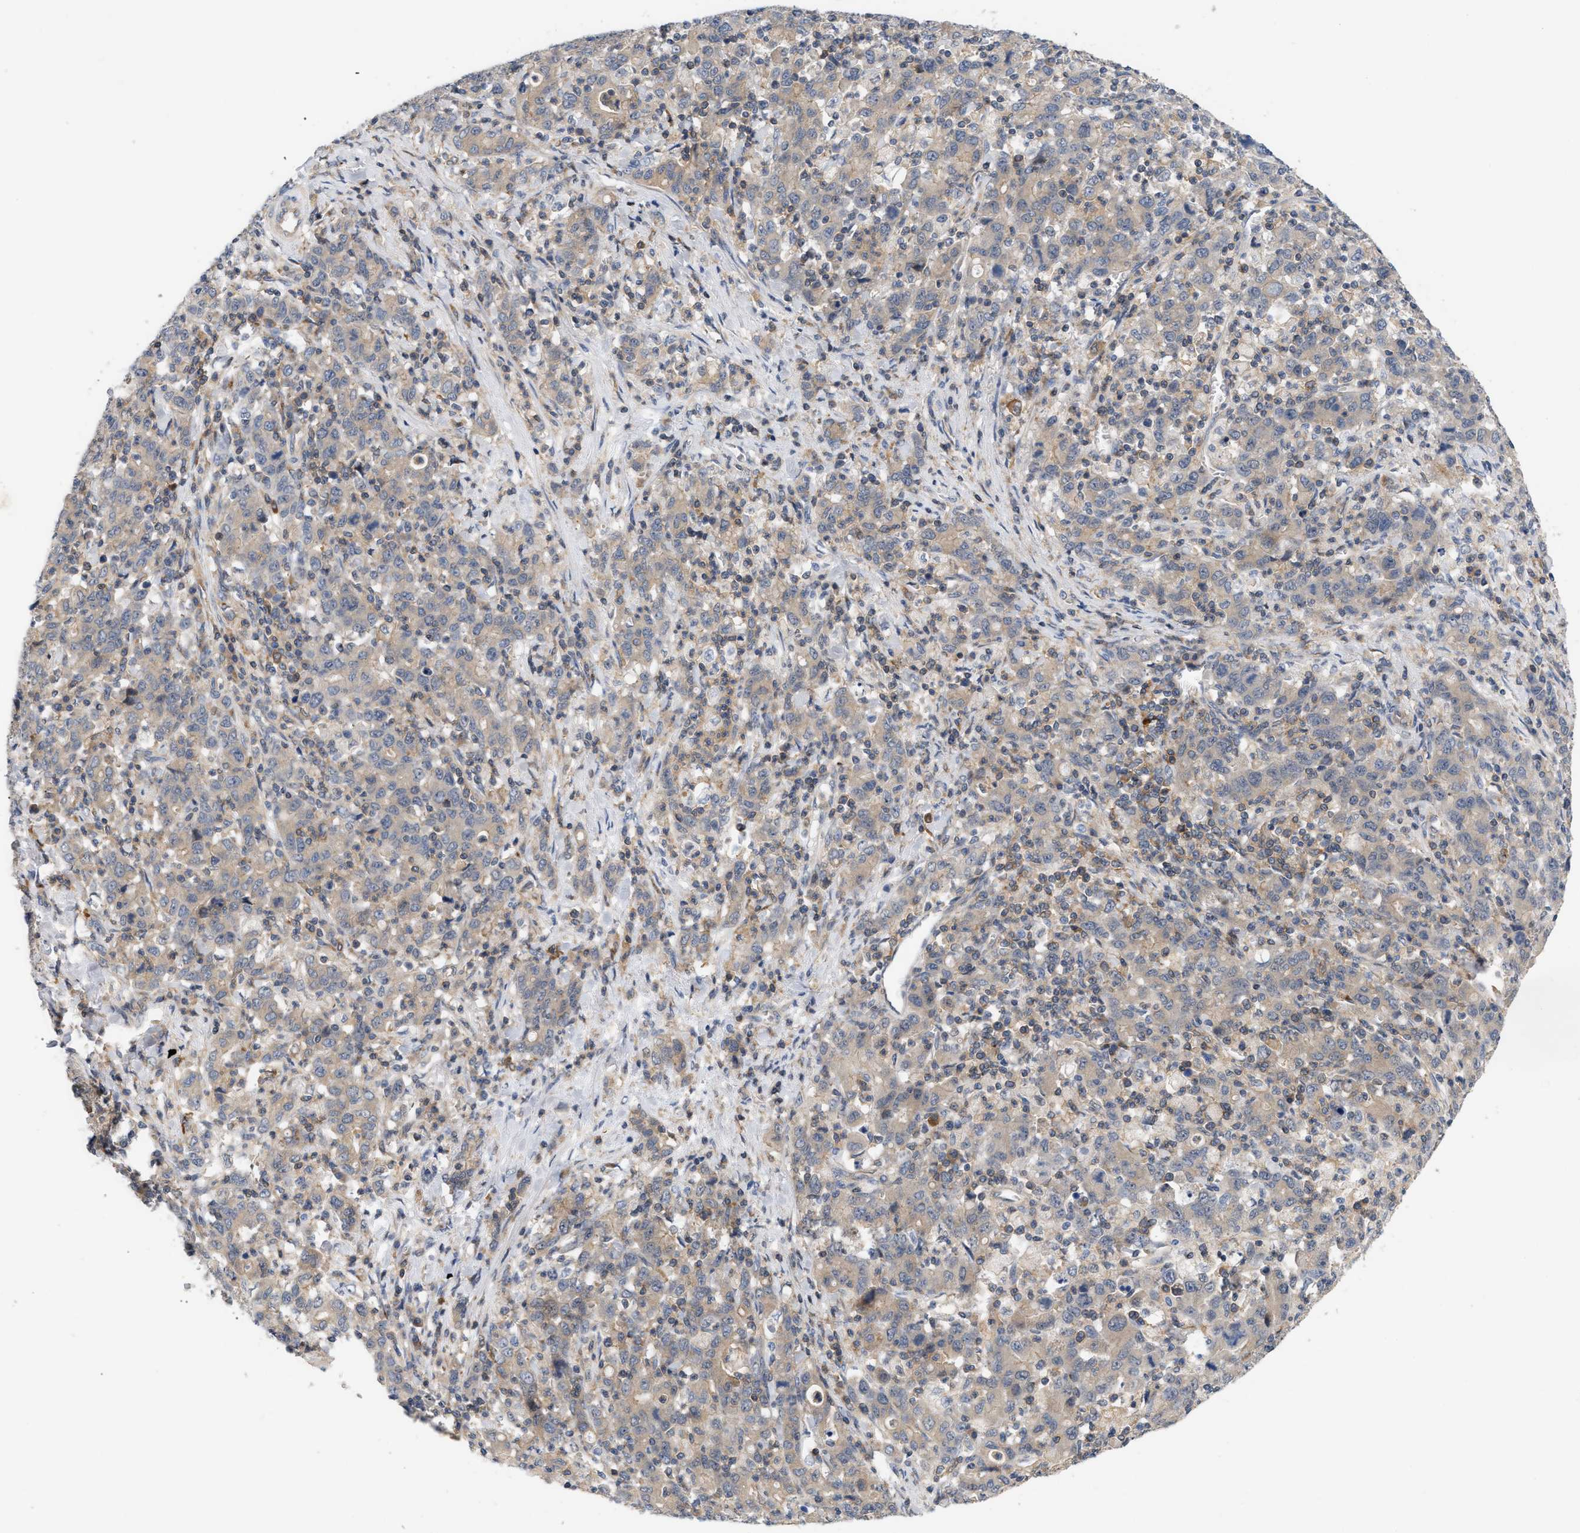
{"staining": {"intensity": "weak", "quantity": ">75%", "location": "cytoplasmic/membranous"}, "tissue": "stomach cancer", "cell_type": "Tumor cells", "image_type": "cancer", "snomed": [{"axis": "morphology", "description": "Adenocarcinoma, NOS"}, {"axis": "topography", "description": "Stomach, upper"}], "caption": "IHC of stomach adenocarcinoma exhibits low levels of weak cytoplasmic/membranous expression in about >75% of tumor cells. (IHC, brightfield microscopy, high magnification).", "gene": "DBNL", "patient": {"sex": "male", "age": 69}}